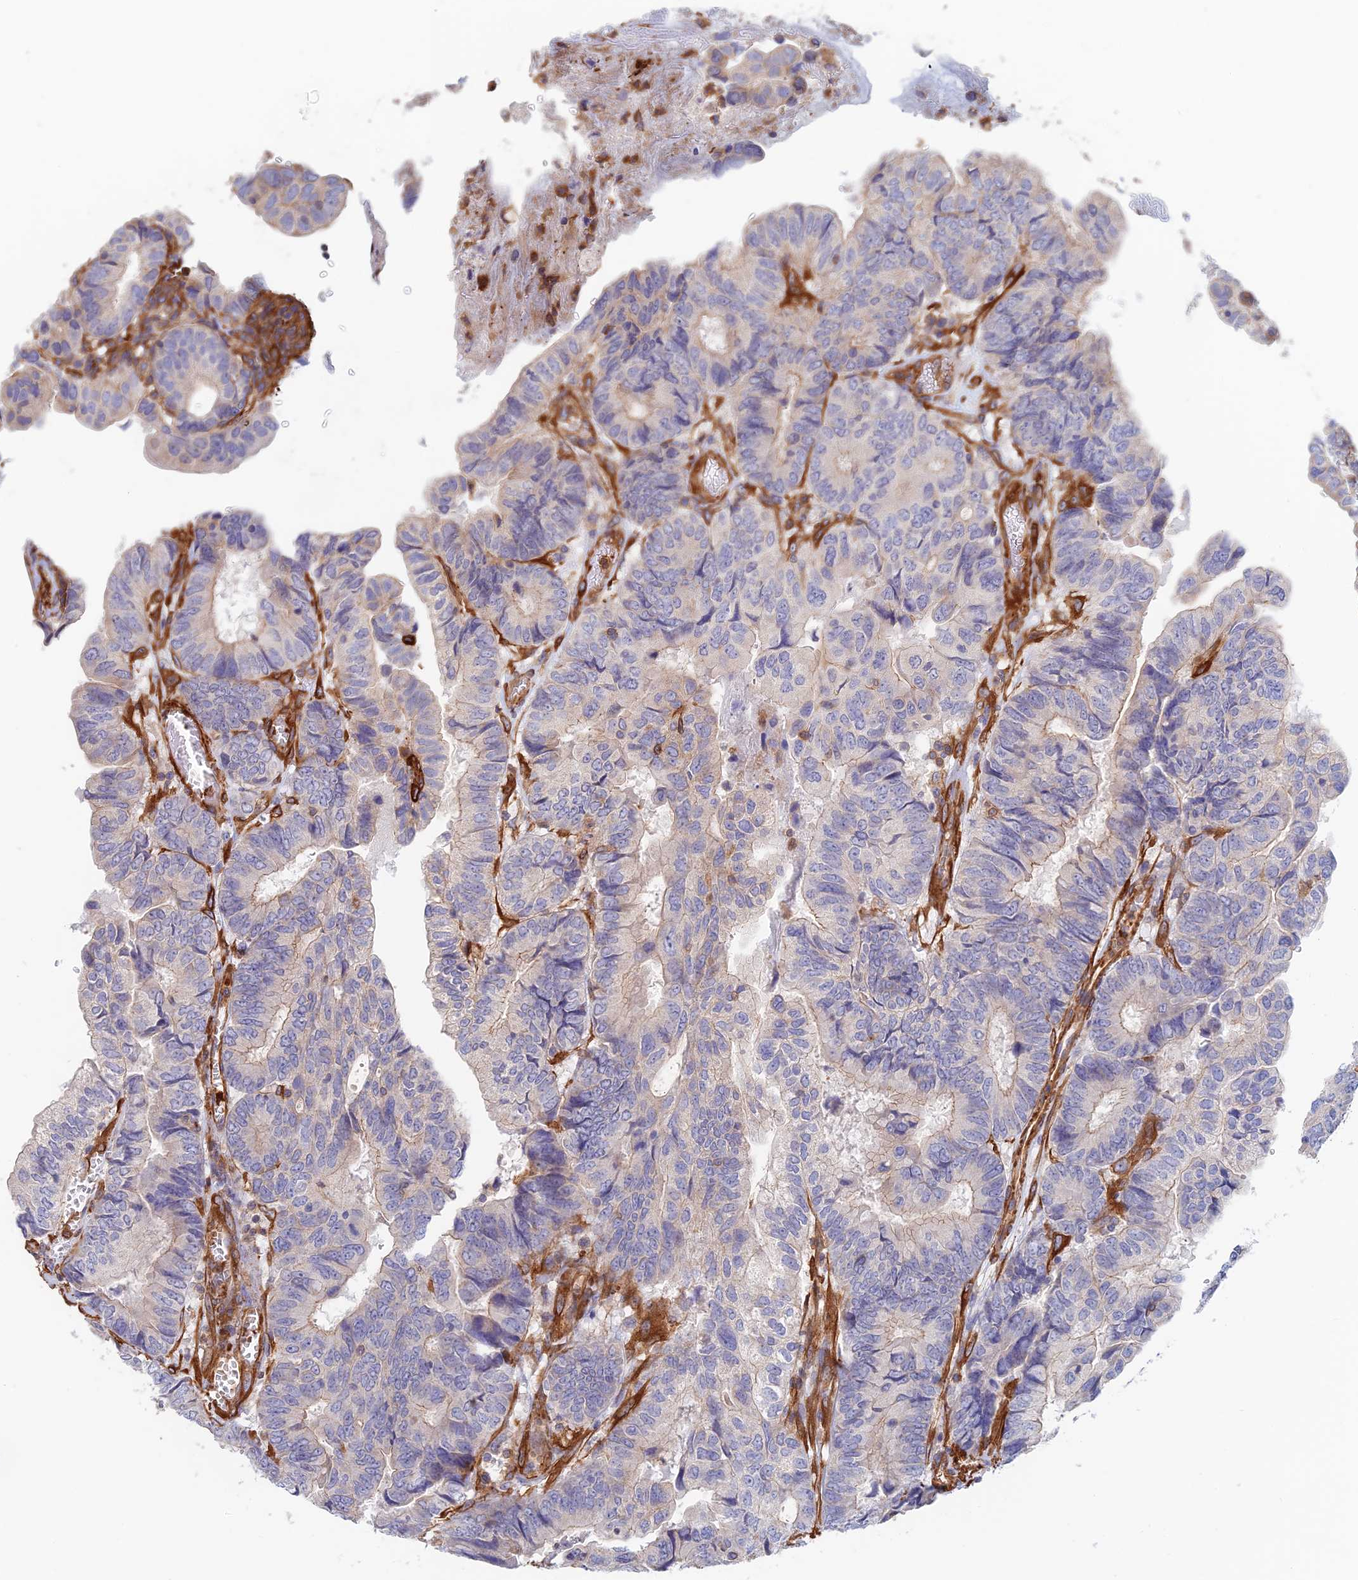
{"staining": {"intensity": "negative", "quantity": "none", "location": "none"}, "tissue": "colorectal cancer", "cell_type": "Tumor cells", "image_type": "cancer", "snomed": [{"axis": "morphology", "description": "Adenocarcinoma, NOS"}, {"axis": "topography", "description": "Colon"}], "caption": "High power microscopy image of an immunohistochemistry micrograph of colorectal cancer (adenocarcinoma), revealing no significant positivity in tumor cells.", "gene": "PAK4", "patient": {"sex": "male", "age": 85}}